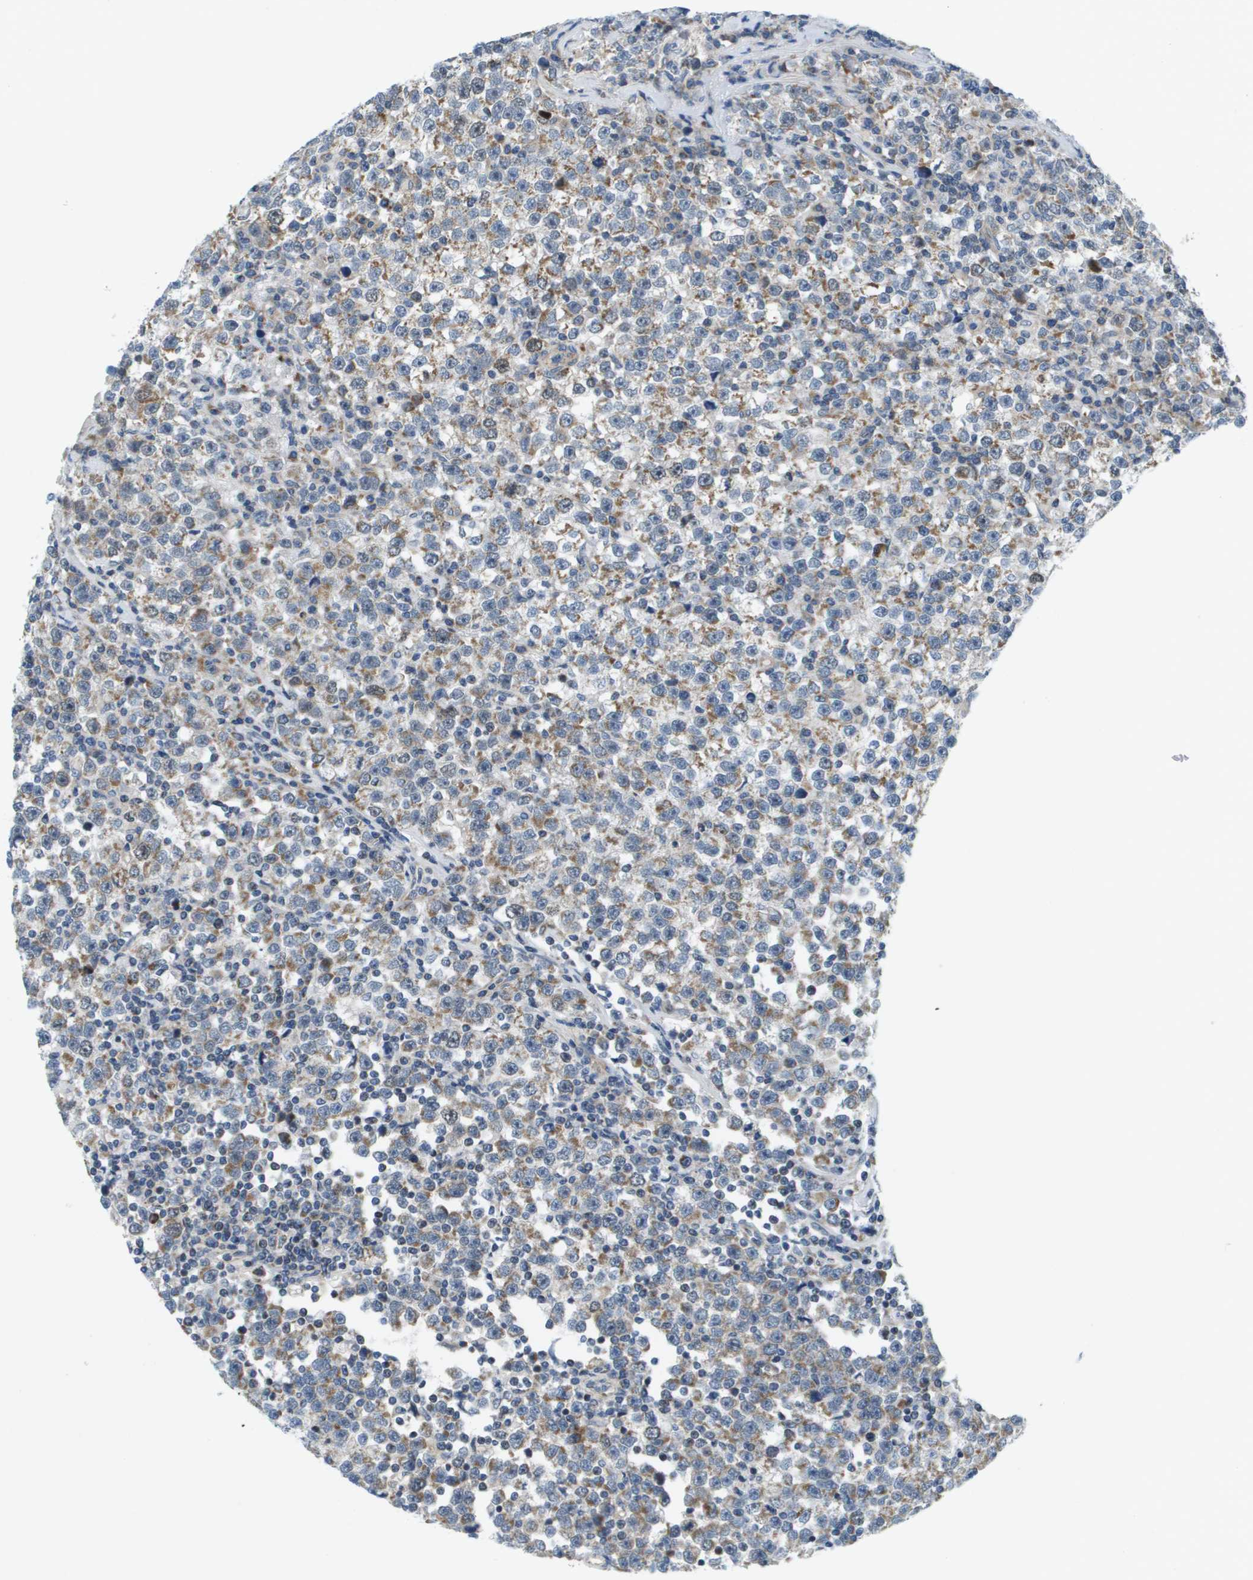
{"staining": {"intensity": "moderate", "quantity": "25%-75%", "location": "cytoplasmic/membranous"}, "tissue": "testis cancer", "cell_type": "Tumor cells", "image_type": "cancer", "snomed": [{"axis": "morphology", "description": "Seminoma, NOS"}, {"axis": "topography", "description": "Testis"}], "caption": "Immunohistochemical staining of testis seminoma displays medium levels of moderate cytoplasmic/membranous protein staining in about 25%-75% of tumor cells.", "gene": "KRT23", "patient": {"sex": "male", "age": 43}}